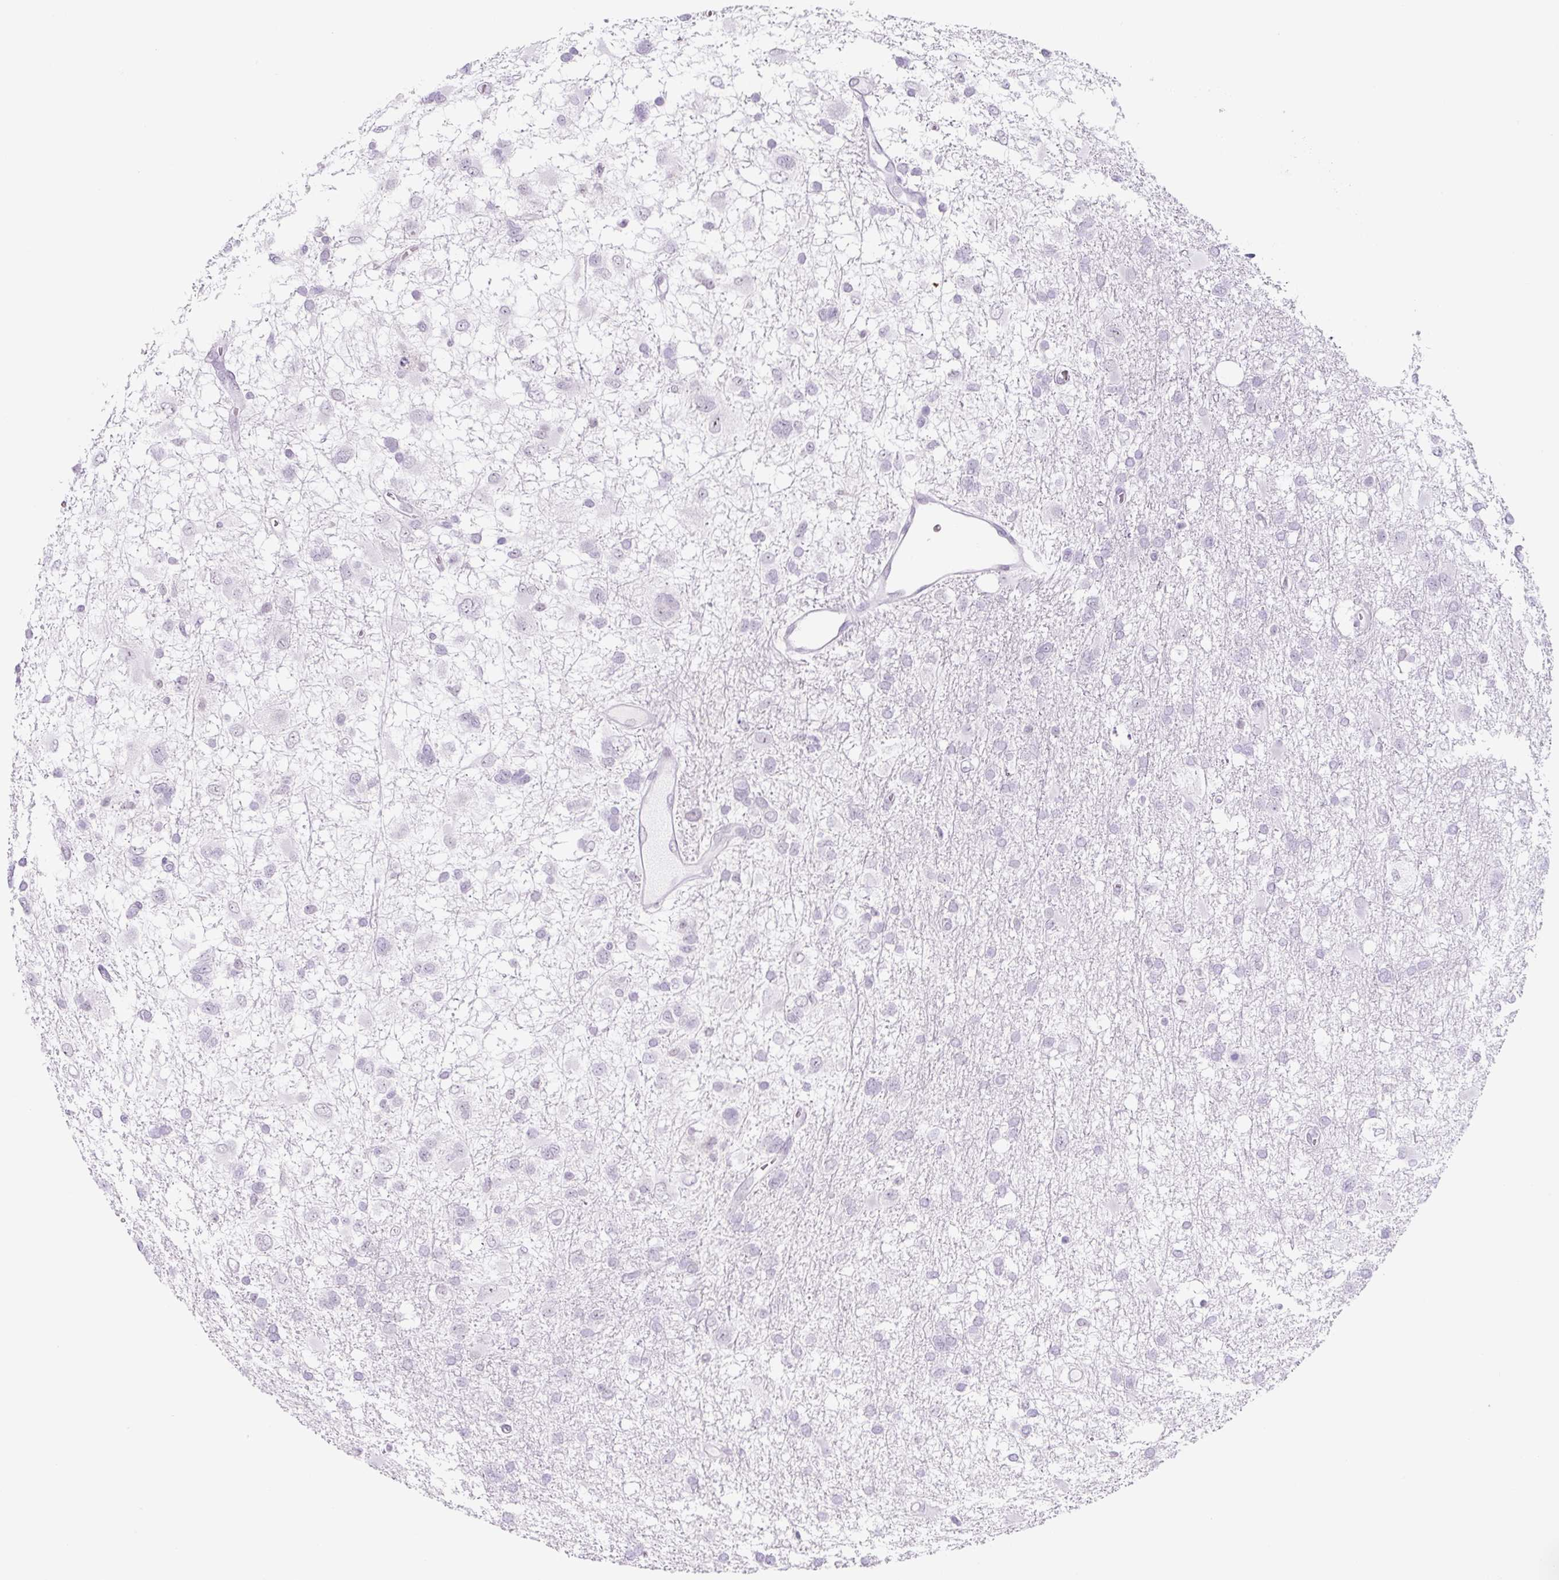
{"staining": {"intensity": "negative", "quantity": "none", "location": "none"}, "tissue": "glioma", "cell_type": "Tumor cells", "image_type": "cancer", "snomed": [{"axis": "morphology", "description": "Glioma, malignant, High grade"}, {"axis": "topography", "description": "Brain"}], "caption": "Tumor cells show no significant positivity in malignant glioma (high-grade).", "gene": "TNFRSF8", "patient": {"sex": "male", "age": 61}}